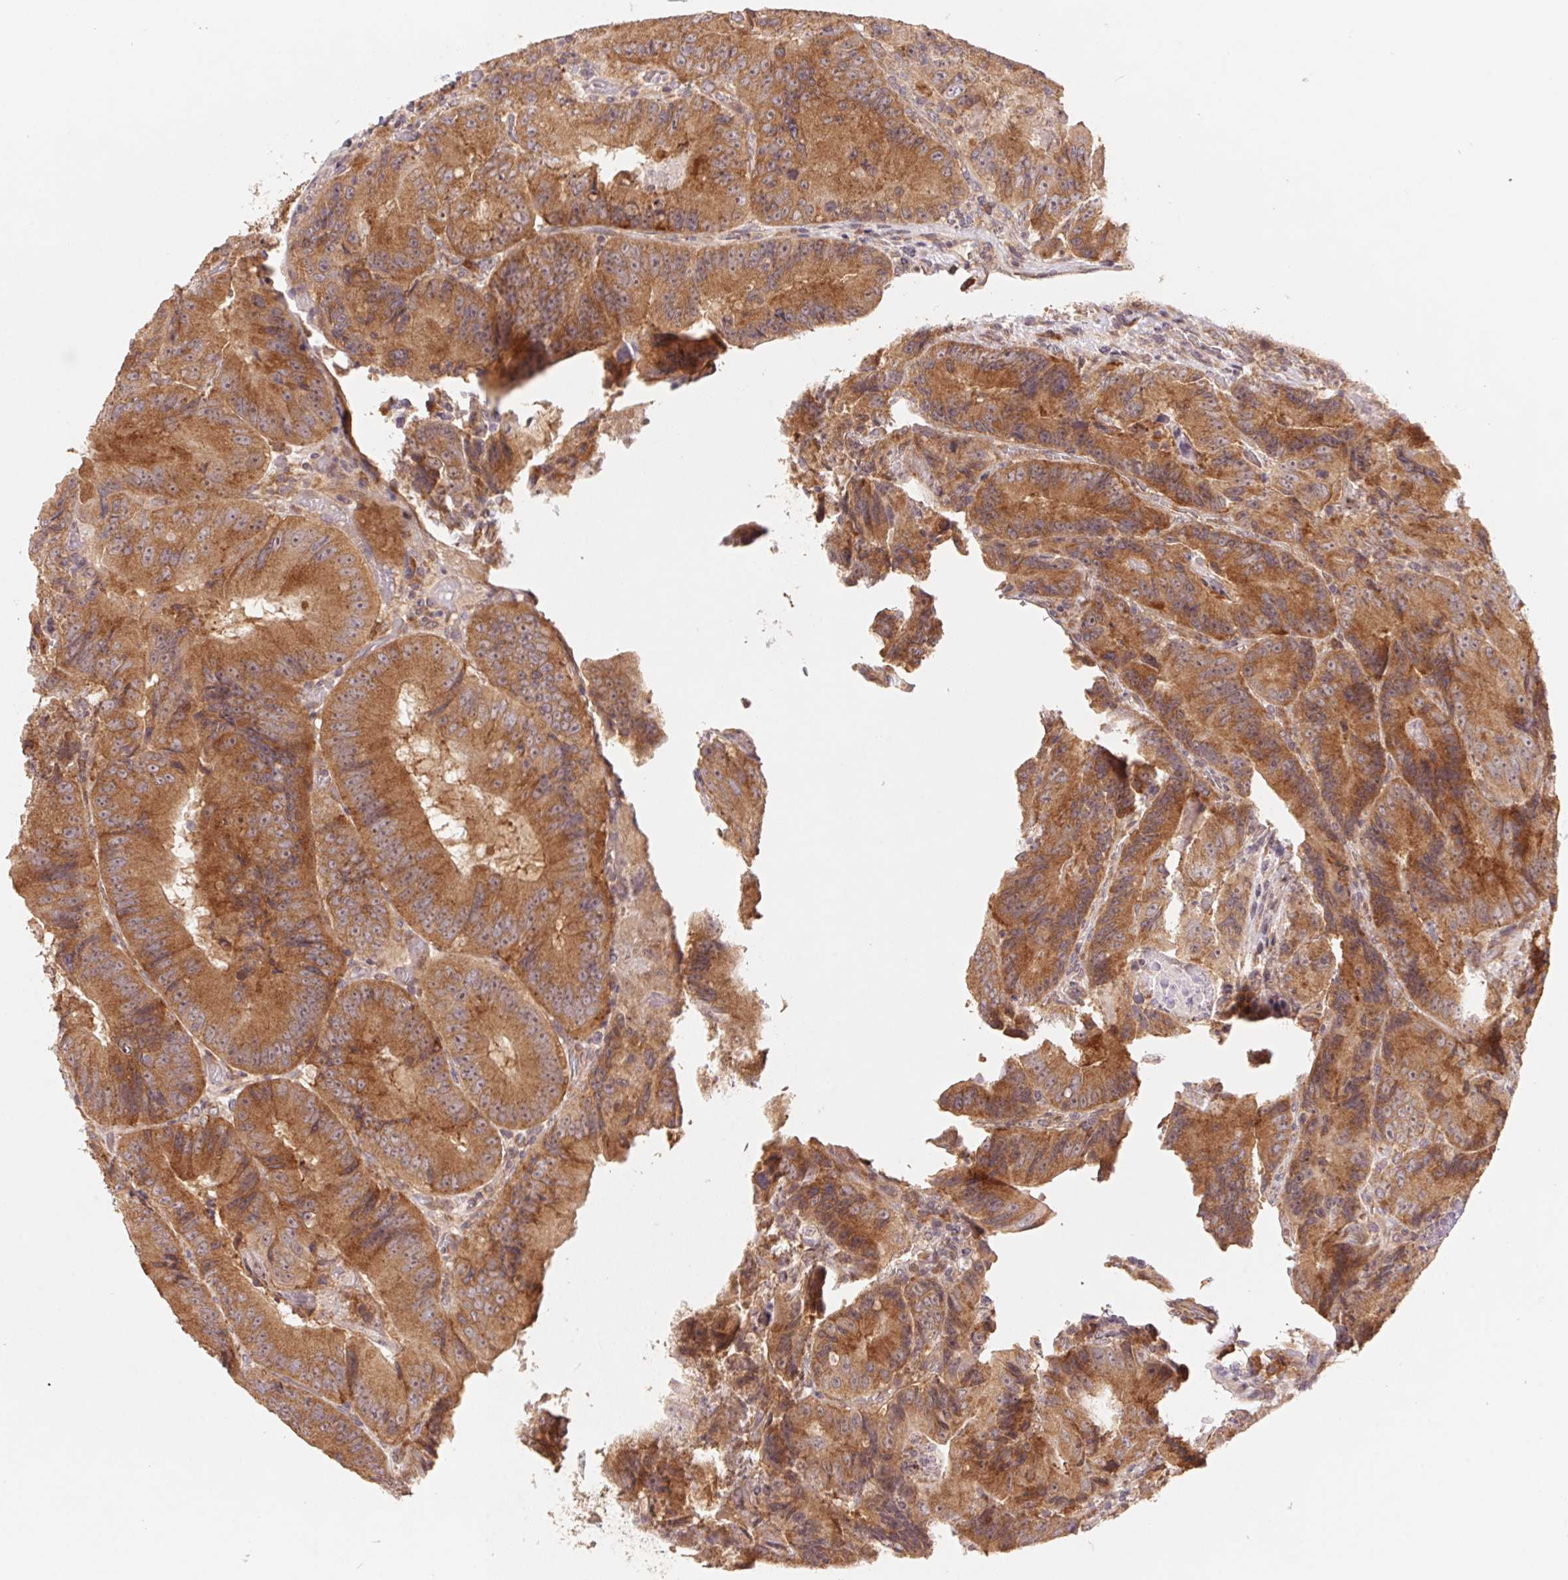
{"staining": {"intensity": "moderate", "quantity": ">75%", "location": "cytoplasmic/membranous"}, "tissue": "colorectal cancer", "cell_type": "Tumor cells", "image_type": "cancer", "snomed": [{"axis": "morphology", "description": "Adenocarcinoma, NOS"}, {"axis": "topography", "description": "Colon"}], "caption": "The histopathology image shows staining of colorectal adenocarcinoma, revealing moderate cytoplasmic/membranous protein staining (brown color) within tumor cells. The staining was performed using DAB (3,3'-diaminobenzidine), with brown indicating positive protein expression. Nuclei are stained blue with hematoxylin.", "gene": "RPL27A", "patient": {"sex": "female", "age": 86}}